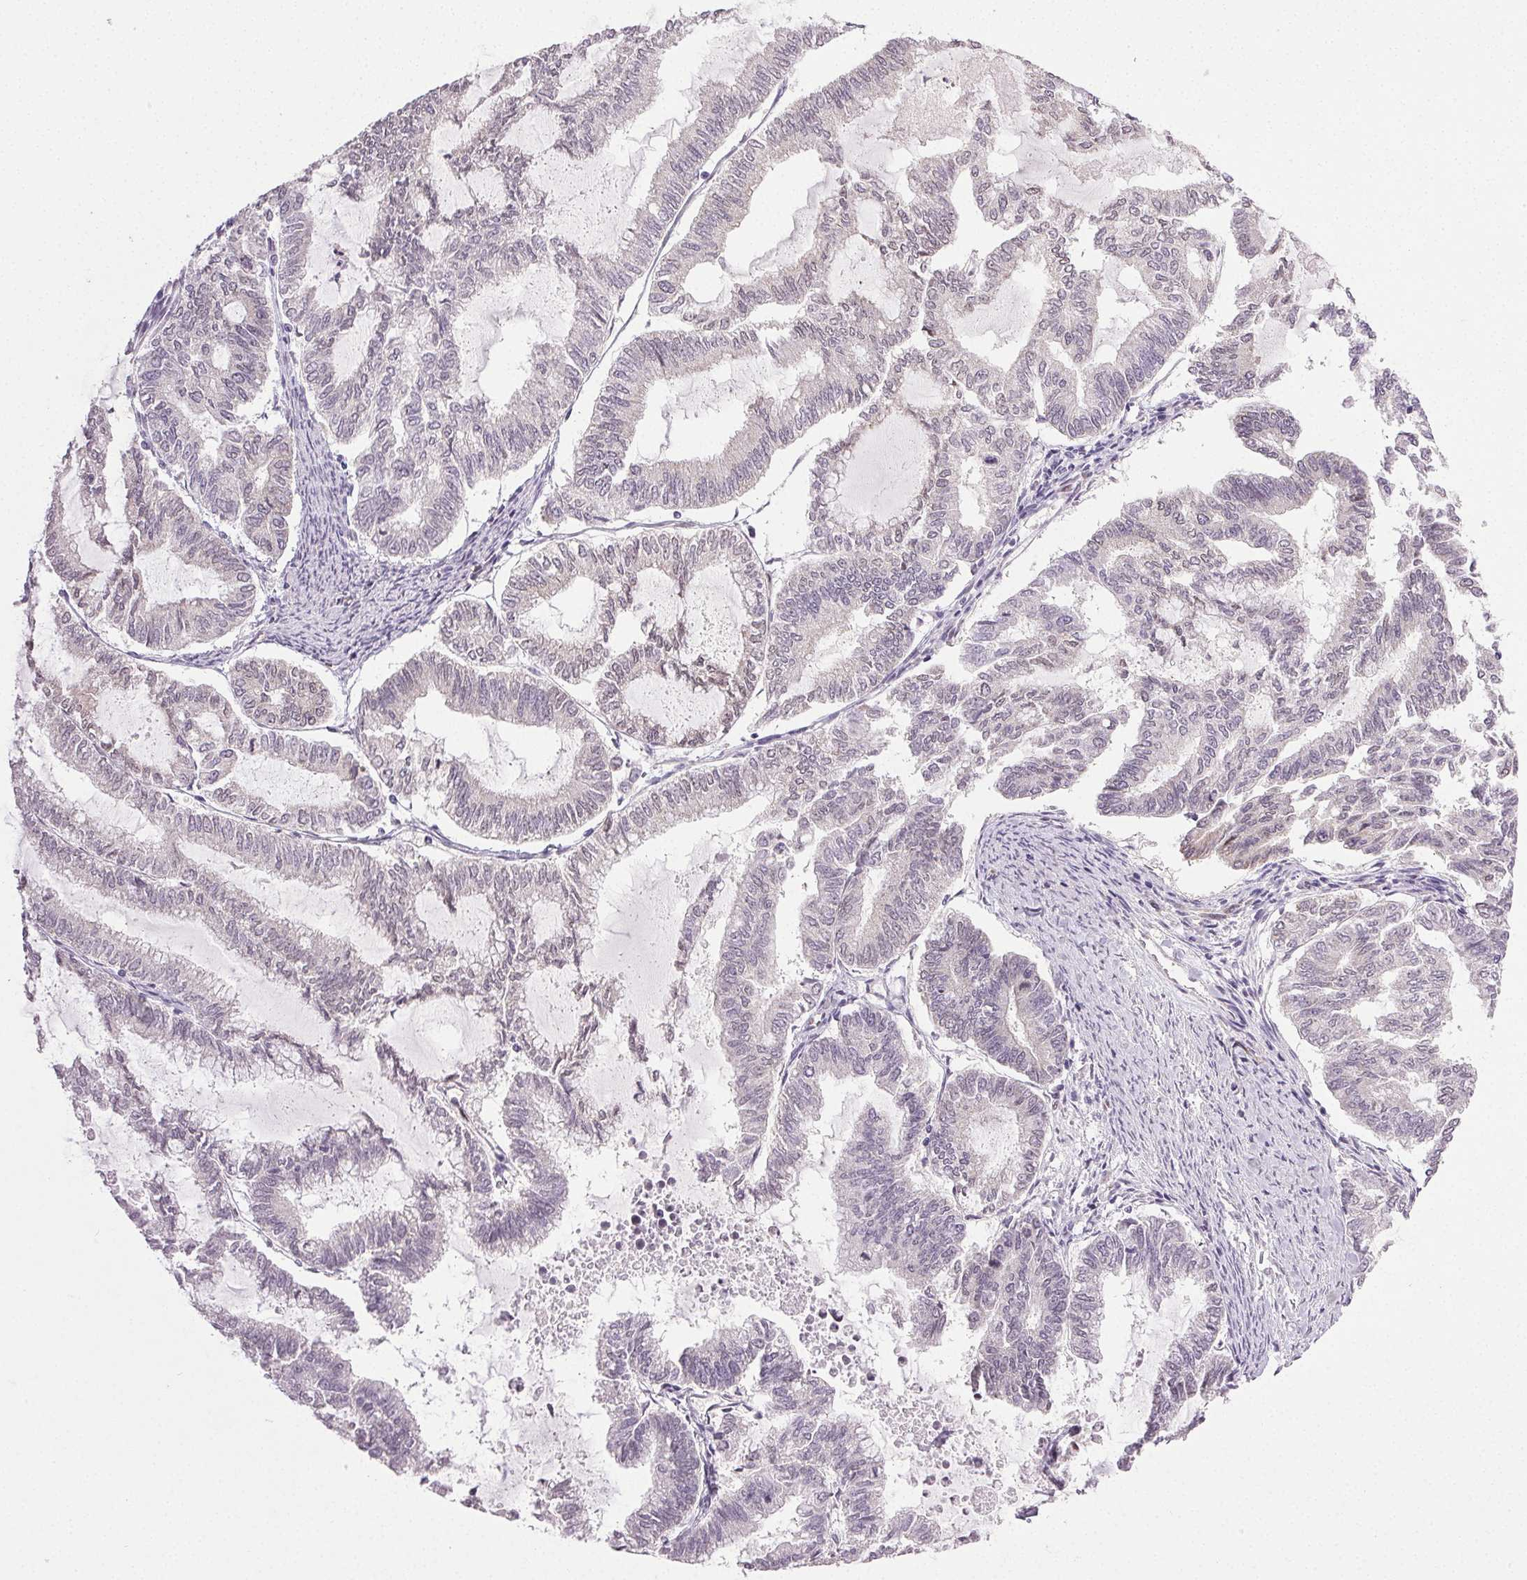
{"staining": {"intensity": "negative", "quantity": "none", "location": "none"}, "tissue": "endometrial cancer", "cell_type": "Tumor cells", "image_type": "cancer", "snomed": [{"axis": "morphology", "description": "Adenocarcinoma, NOS"}, {"axis": "topography", "description": "Endometrium"}], "caption": "A high-resolution histopathology image shows immunohistochemistry (IHC) staining of endometrial cancer (adenocarcinoma), which reveals no significant expression in tumor cells.", "gene": "PLCB1", "patient": {"sex": "female", "age": 79}}